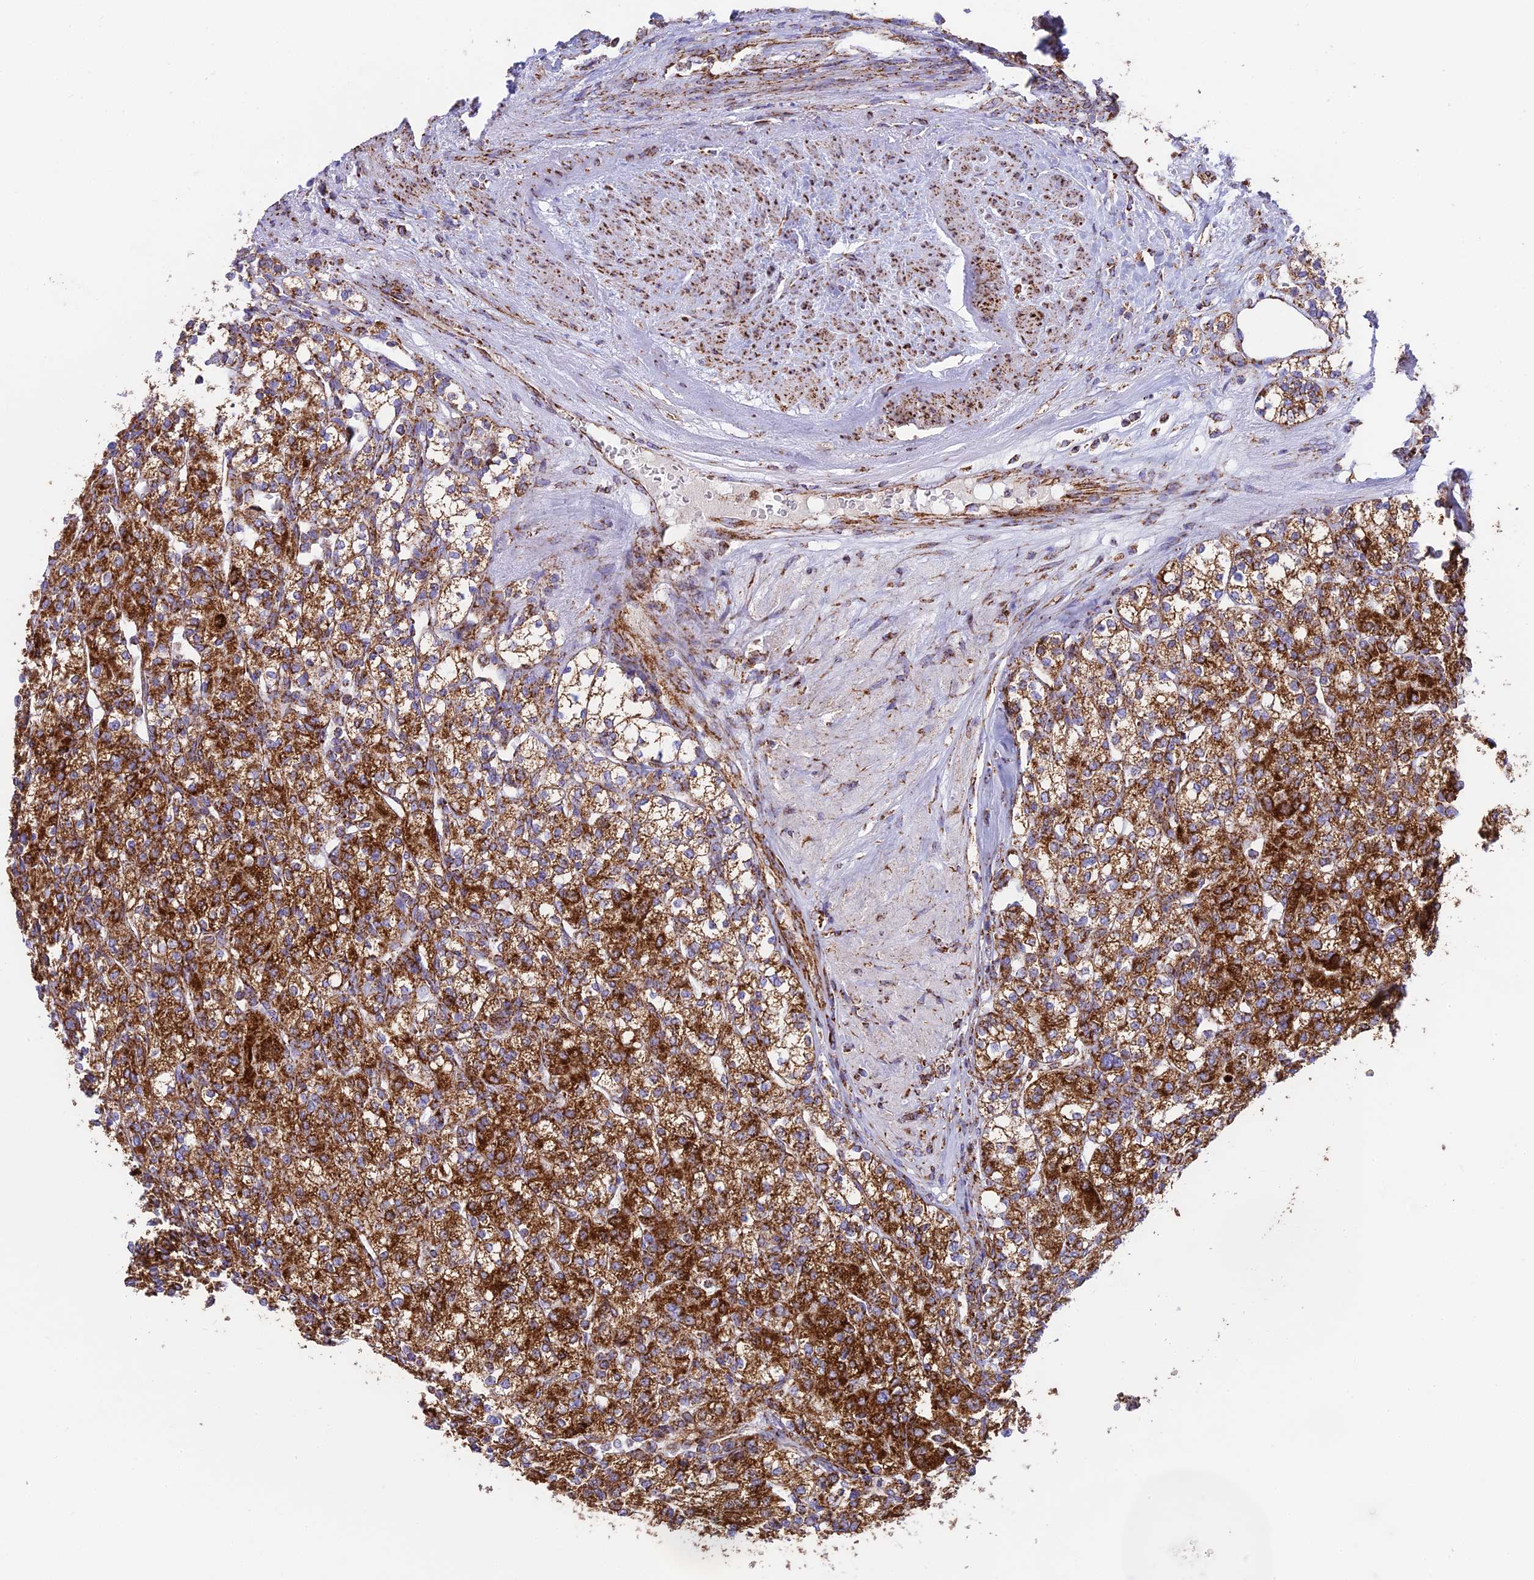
{"staining": {"intensity": "strong", "quantity": ">75%", "location": "cytoplasmic/membranous"}, "tissue": "renal cancer", "cell_type": "Tumor cells", "image_type": "cancer", "snomed": [{"axis": "morphology", "description": "Adenocarcinoma, NOS"}, {"axis": "topography", "description": "Kidney"}], "caption": "Renal cancer (adenocarcinoma) stained with a brown dye exhibits strong cytoplasmic/membranous positive expression in approximately >75% of tumor cells.", "gene": "CHCHD3", "patient": {"sex": "male", "age": 77}}